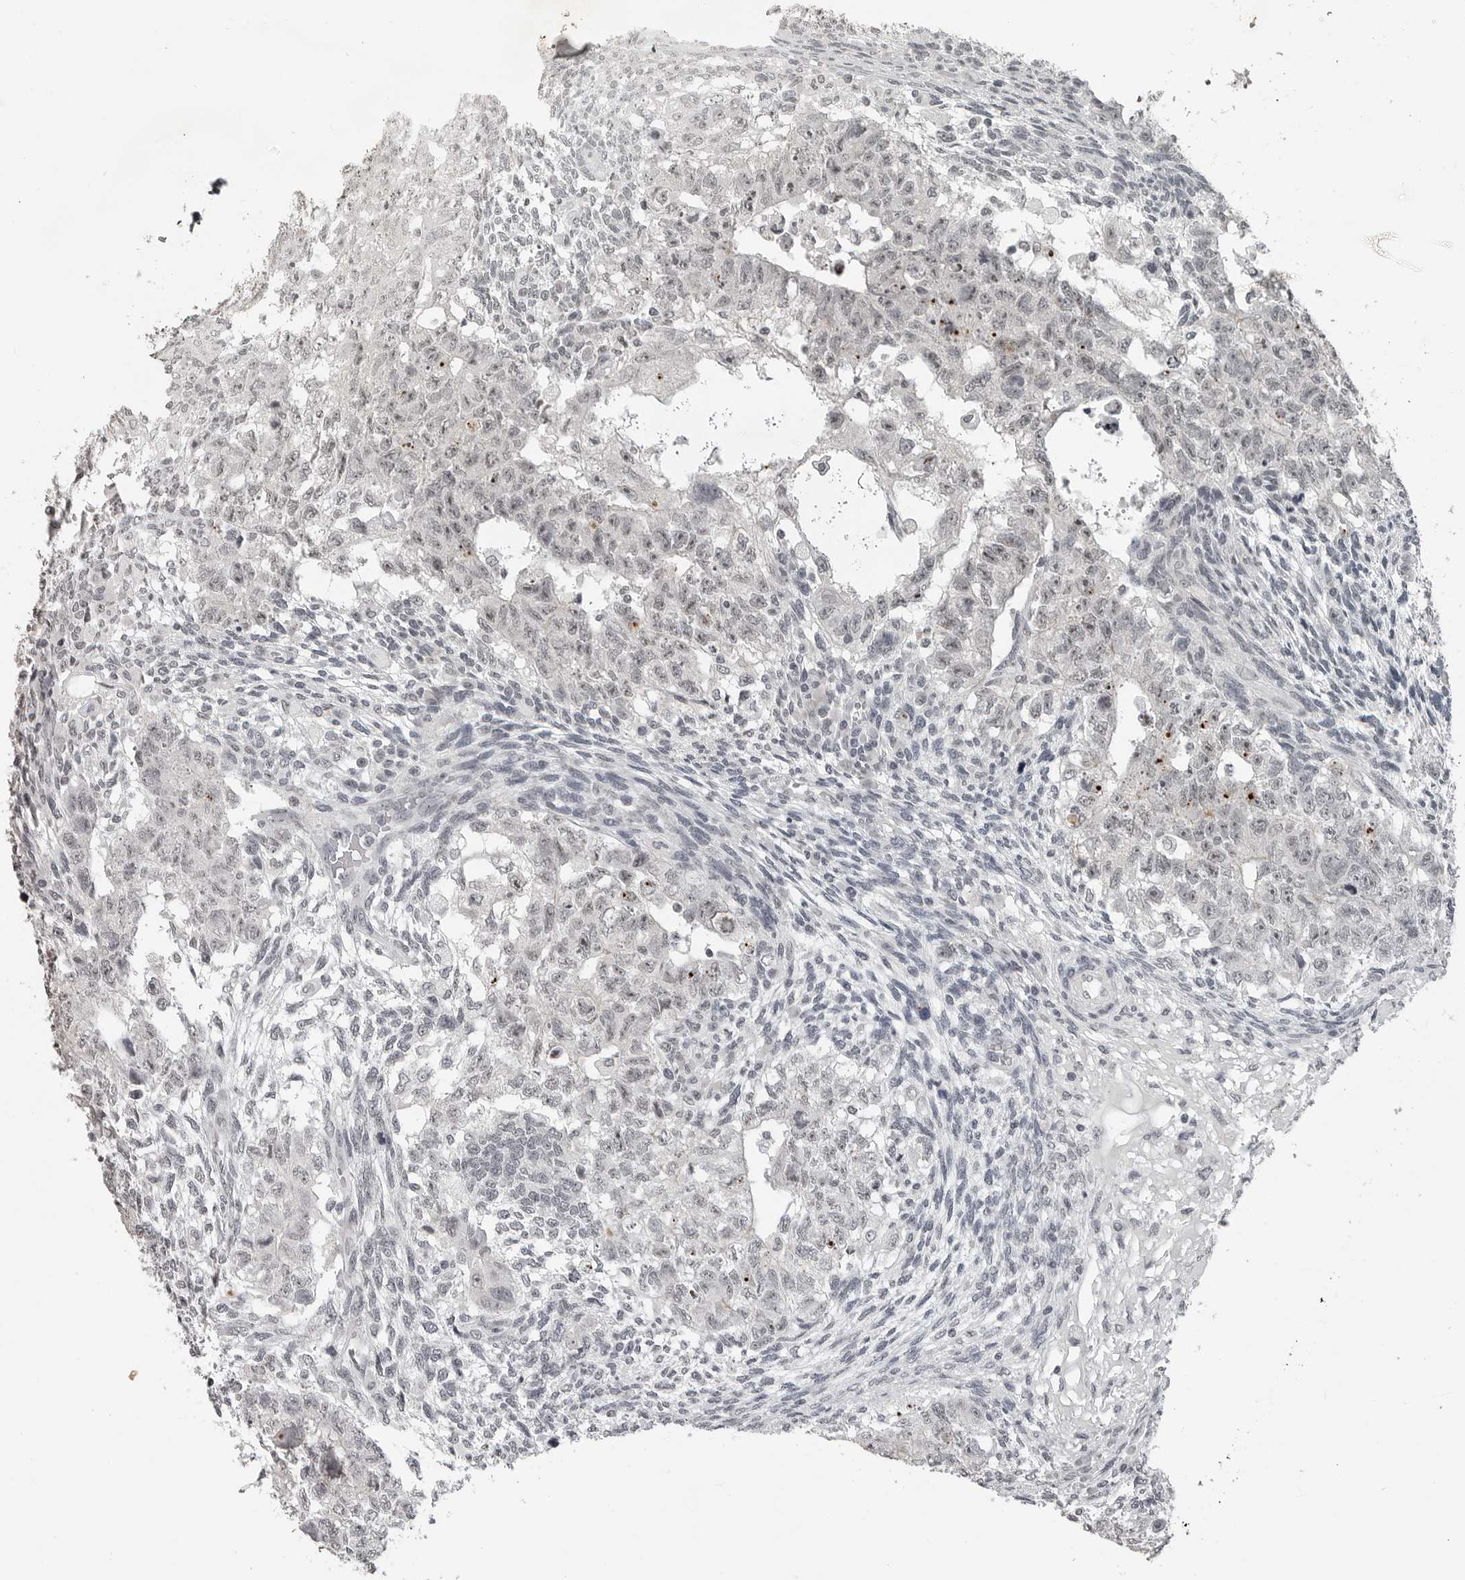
{"staining": {"intensity": "negative", "quantity": "none", "location": "none"}, "tissue": "testis cancer", "cell_type": "Tumor cells", "image_type": "cancer", "snomed": [{"axis": "morphology", "description": "Normal tissue, NOS"}, {"axis": "morphology", "description": "Carcinoma, Embryonal, NOS"}, {"axis": "topography", "description": "Testis"}], "caption": "Tumor cells are negative for brown protein staining in embryonal carcinoma (testis).", "gene": "DDX54", "patient": {"sex": "male", "age": 36}}